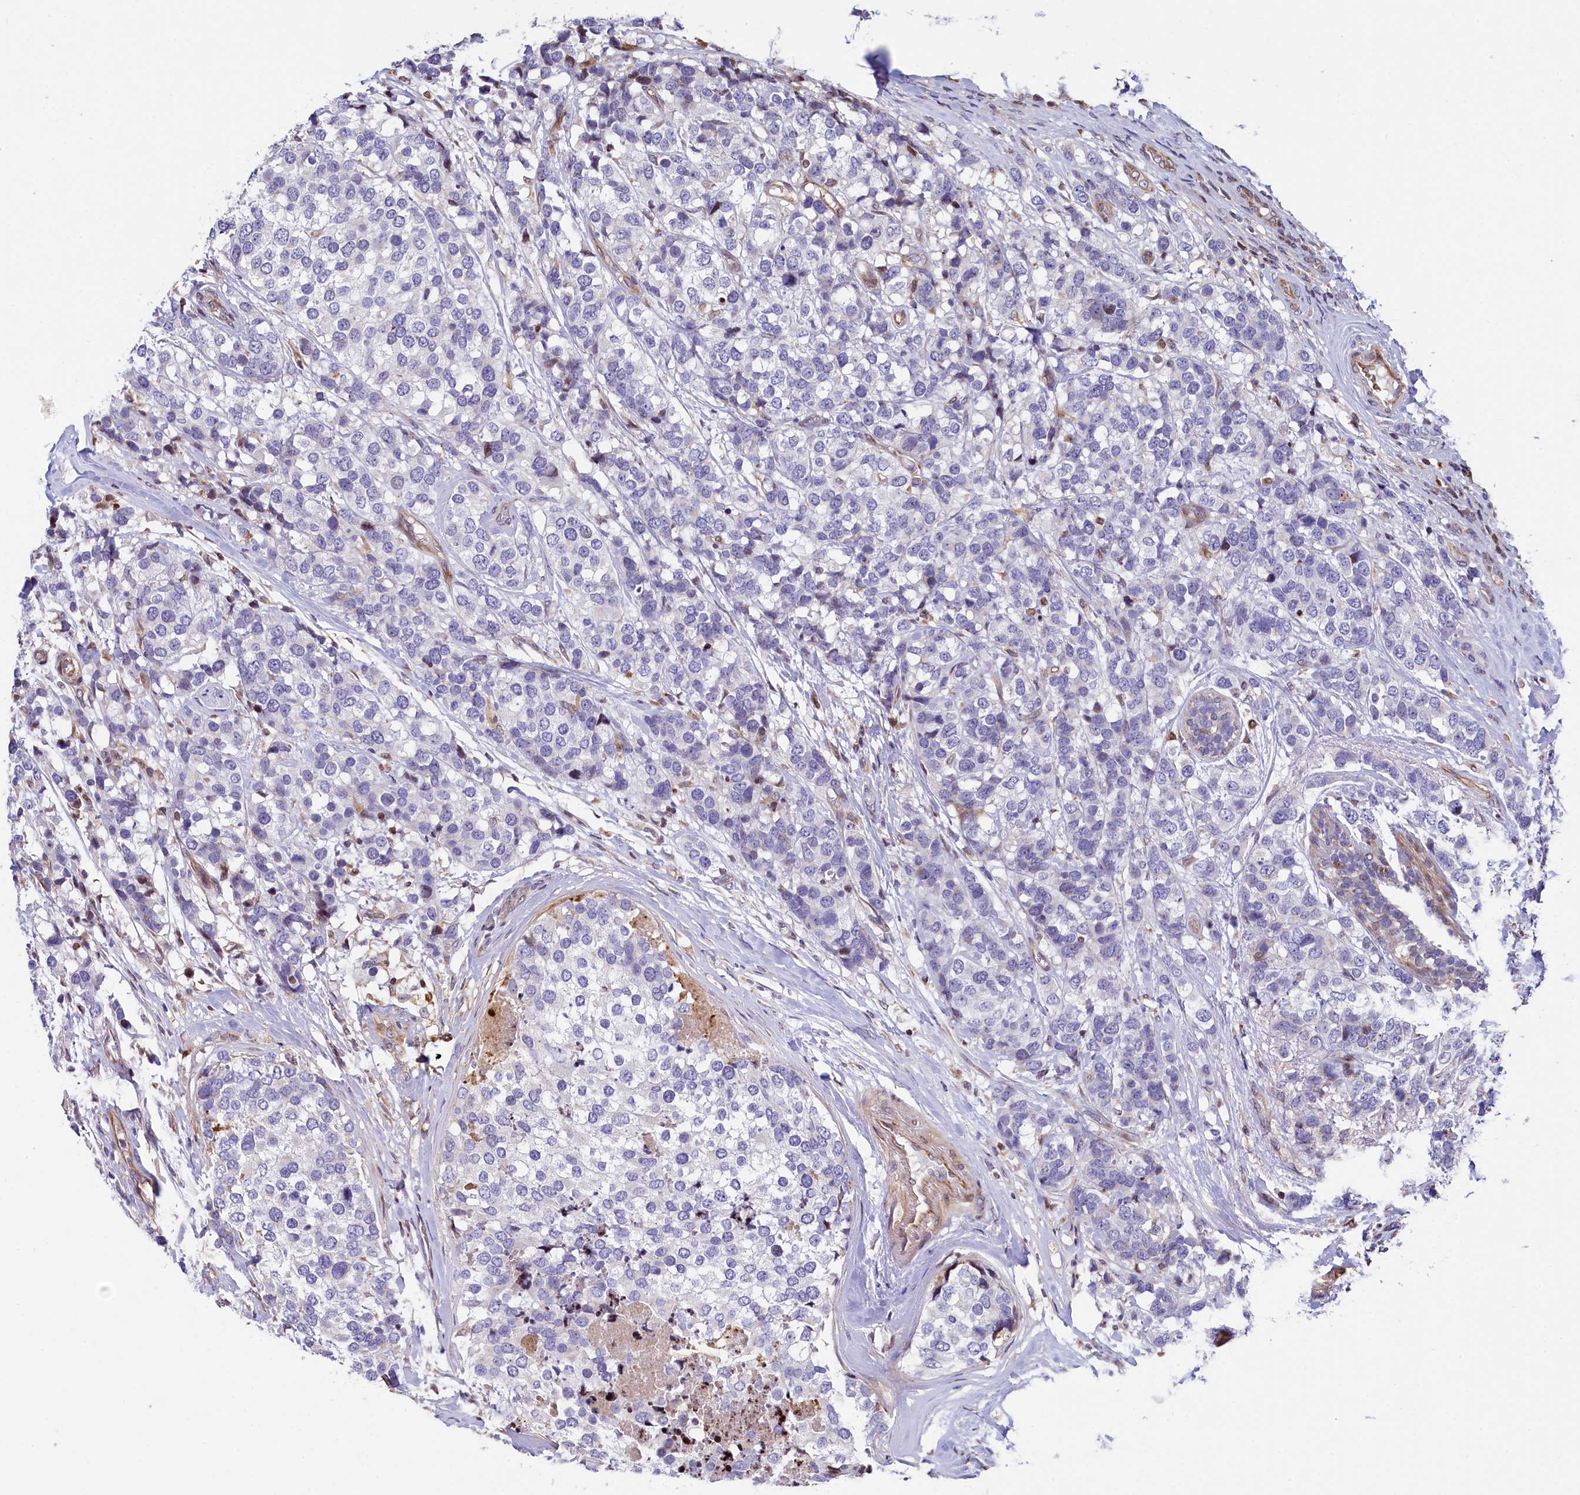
{"staining": {"intensity": "negative", "quantity": "none", "location": "none"}, "tissue": "breast cancer", "cell_type": "Tumor cells", "image_type": "cancer", "snomed": [{"axis": "morphology", "description": "Lobular carcinoma"}, {"axis": "topography", "description": "Breast"}], "caption": "Immunohistochemistry of breast cancer demonstrates no expression in tumor cells.", "gene": "TGDS", "patient": {"sex": "female", "age": 59}}